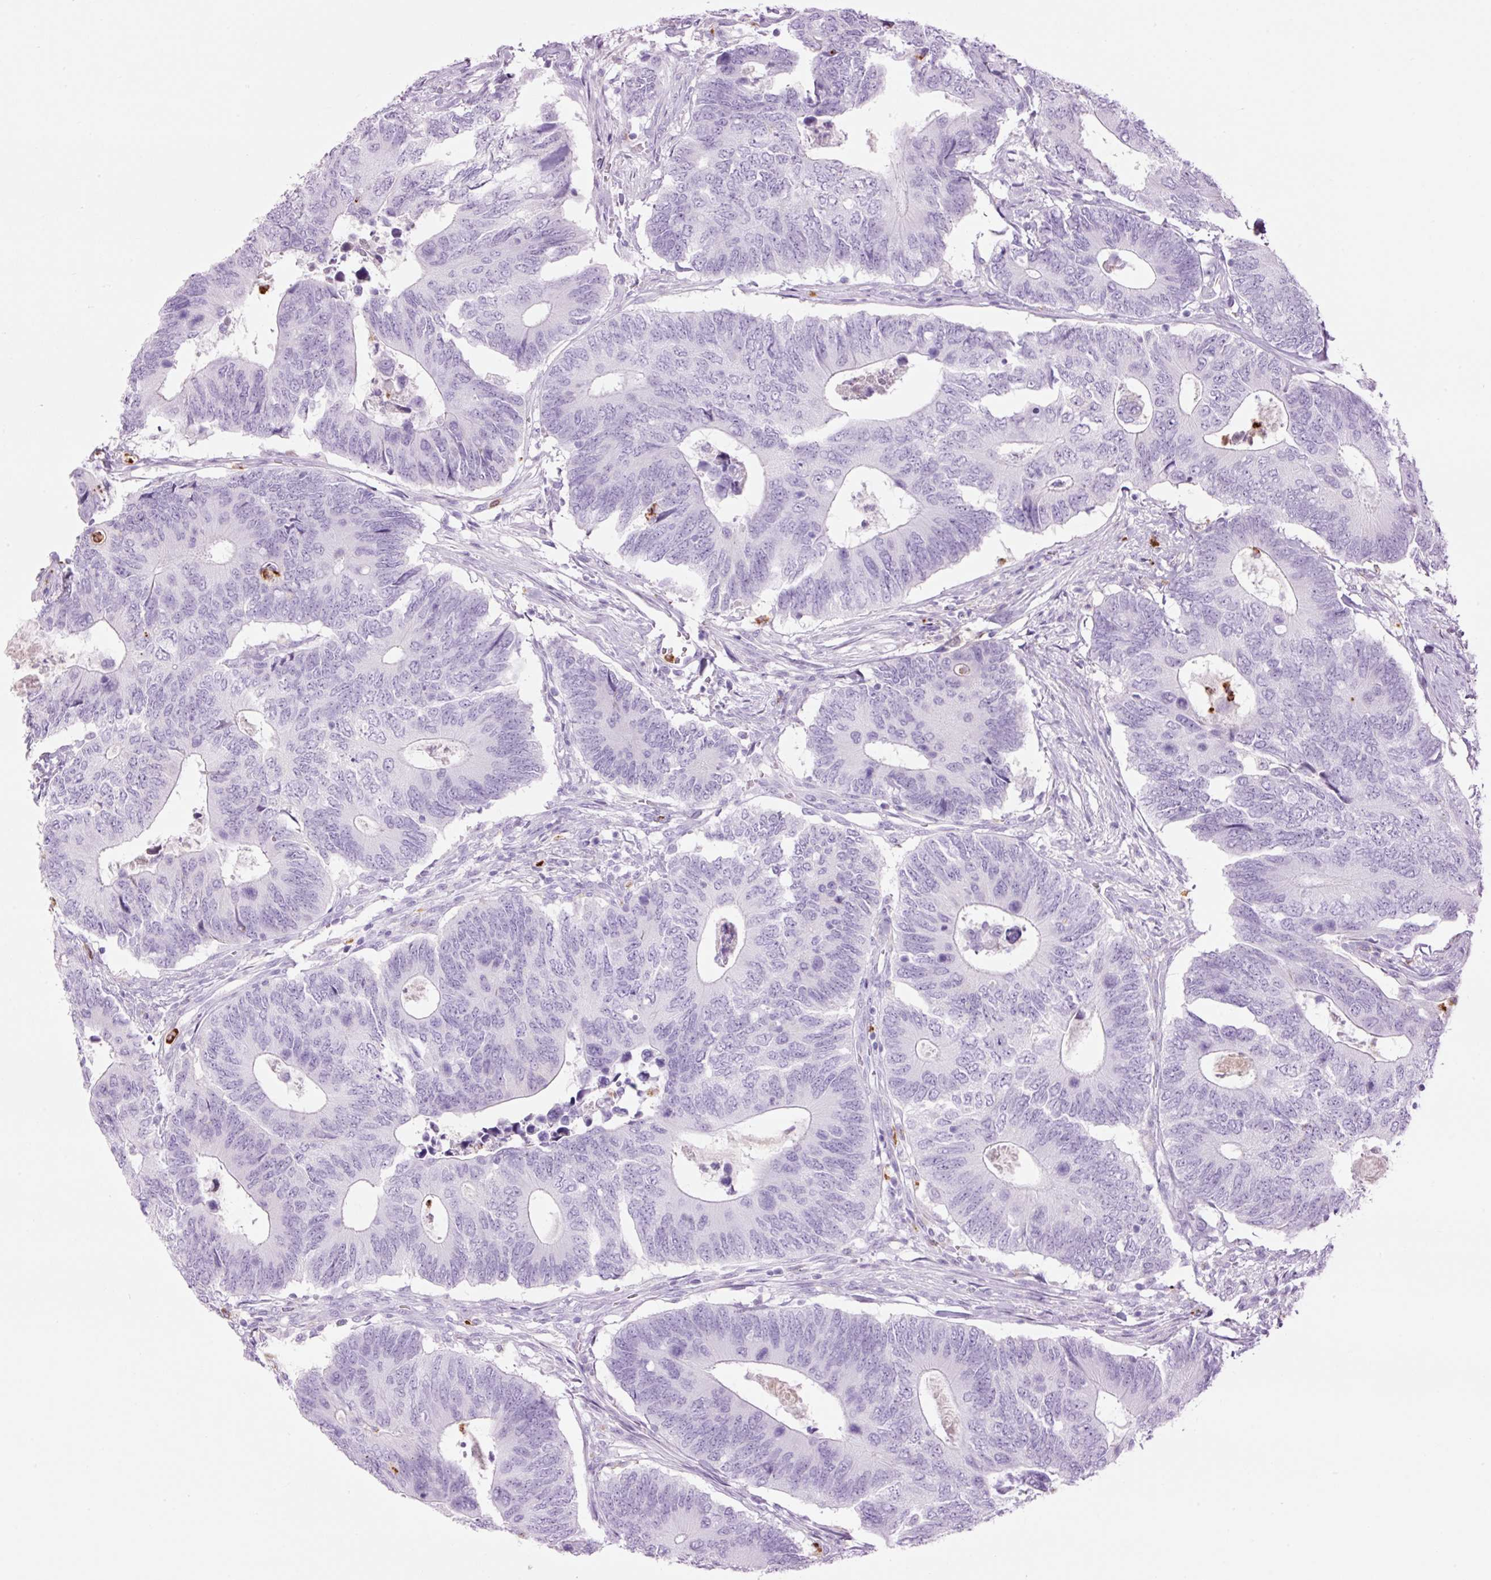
{"staining": {"intensity": "negative", "quantity": "none", "location": "none"}, "tissue": "colorectal cancer", "cell_type": "Tumor cells", "image_type": "cancer", "snomed": [{"axis": "morphology", "description": "Adenocarcinoma, NOS"}, {"axis": "topography", "description": "Colon"}], "caption": "Colorectal cancer (adenocarcinoma) was stained to show a protein in brown. There is no significant positivity in tumor cells. (DAB (3,3'-diaminobenzidine) immunohistochemistry (IHC) visualized using brightfield microscopy, high magnification).", "gene": "LYZ", "patient": {"sex": "male", "age": 87}}